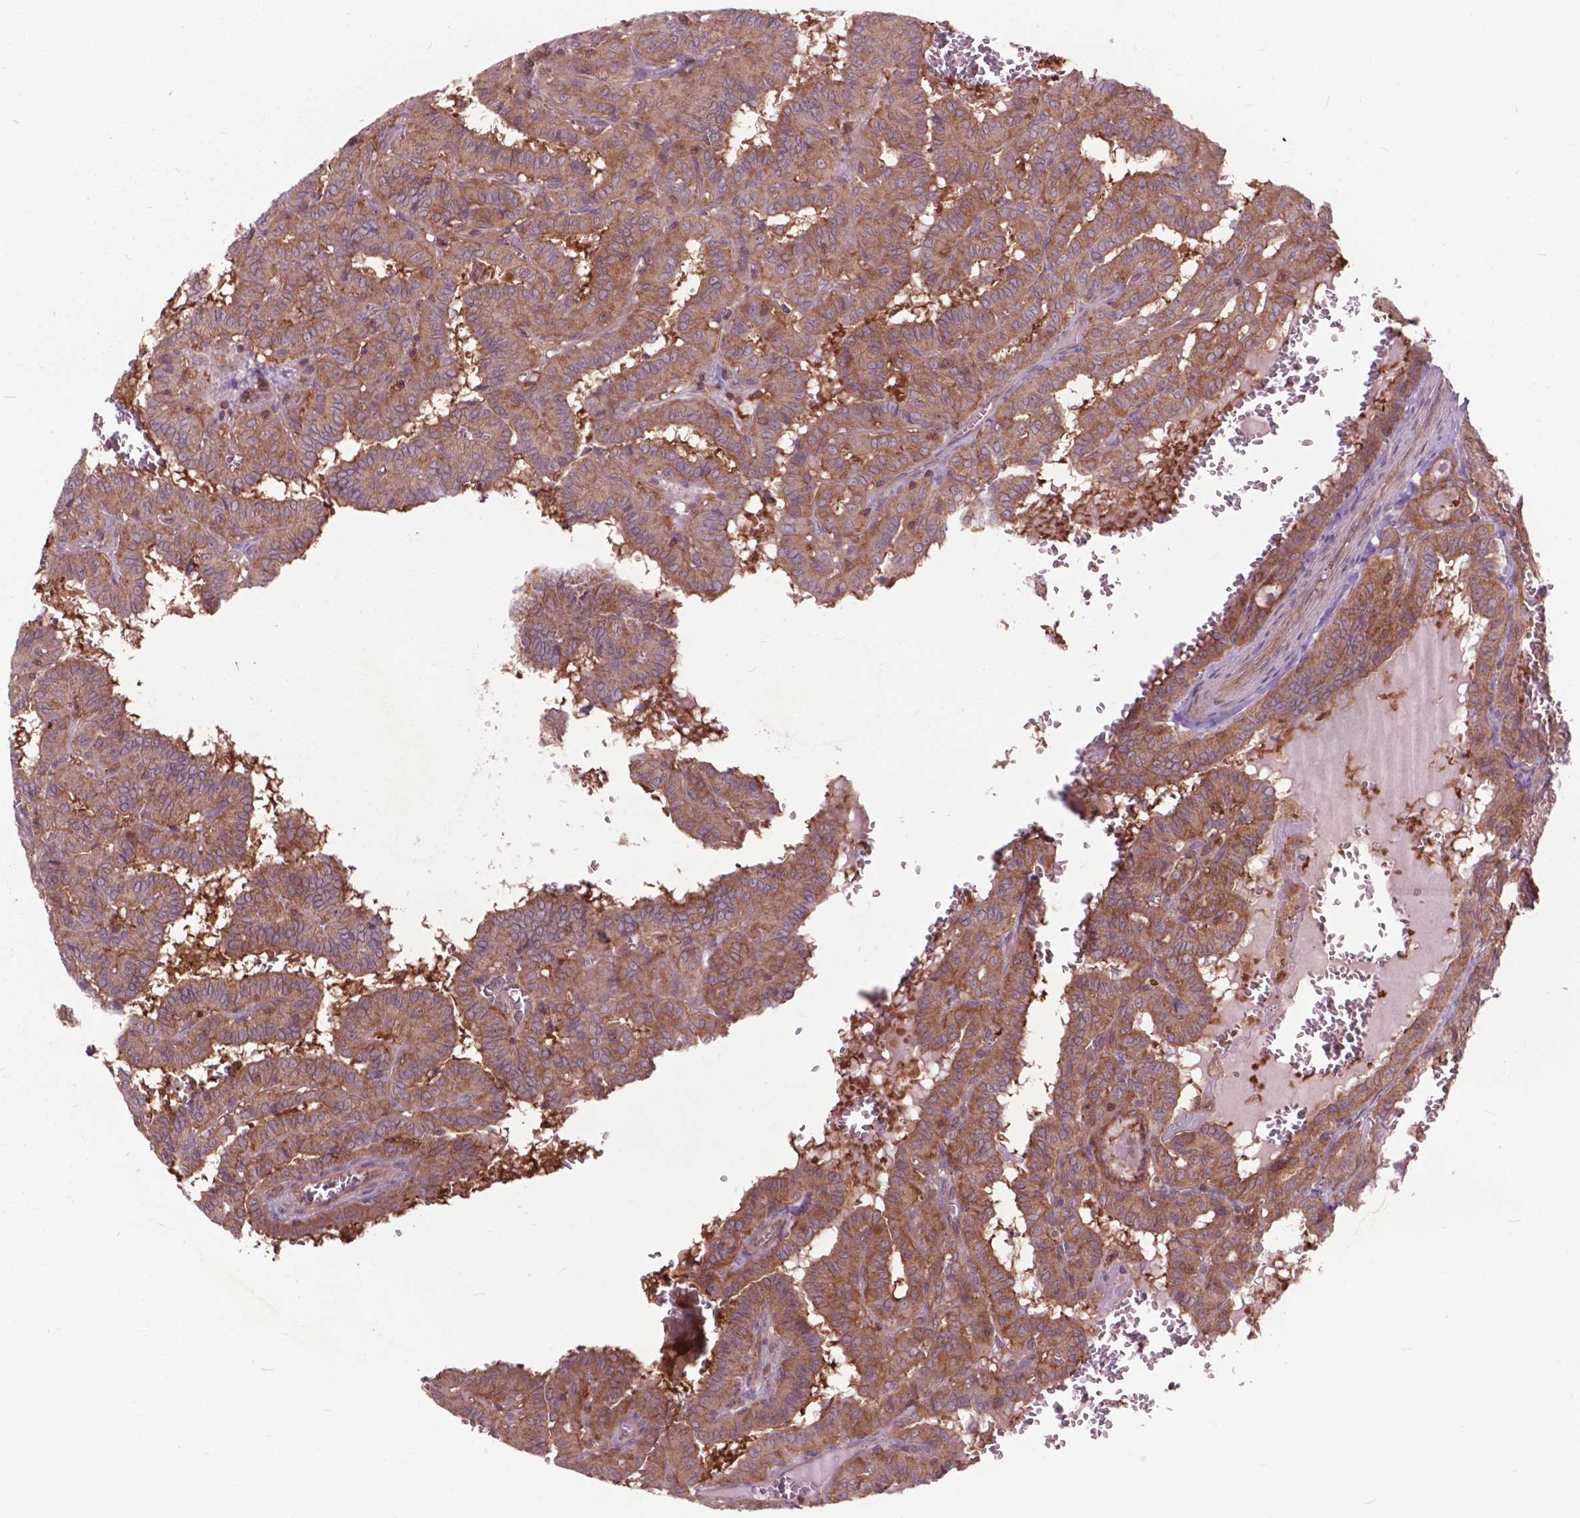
{"staining": {"intensity": "moderate", "quantity": ">75%", "location": "cytoplasmic/membranous"}, "tissue": "thyroid cancer", "cell_type": "Tumor cells", "image_type": "cancer", "snomed": [{"axis": "morphology", "description": "Papillary adenocarcinoma, NOS"}, {"axis": "topography", "description": "Thyroid gland"}], "caption": "This photomicrograph reveals papillary adenocarcinoma (thyroid) stained with immunohistochemistry to label a protein in brown. The cytoplasmic/membranous of tumor cells show moderate positivity for the protein. Nuclei are counter-stained blue.", "gene": "ARAF", "patient": {"sex": "female", "age": 21}}